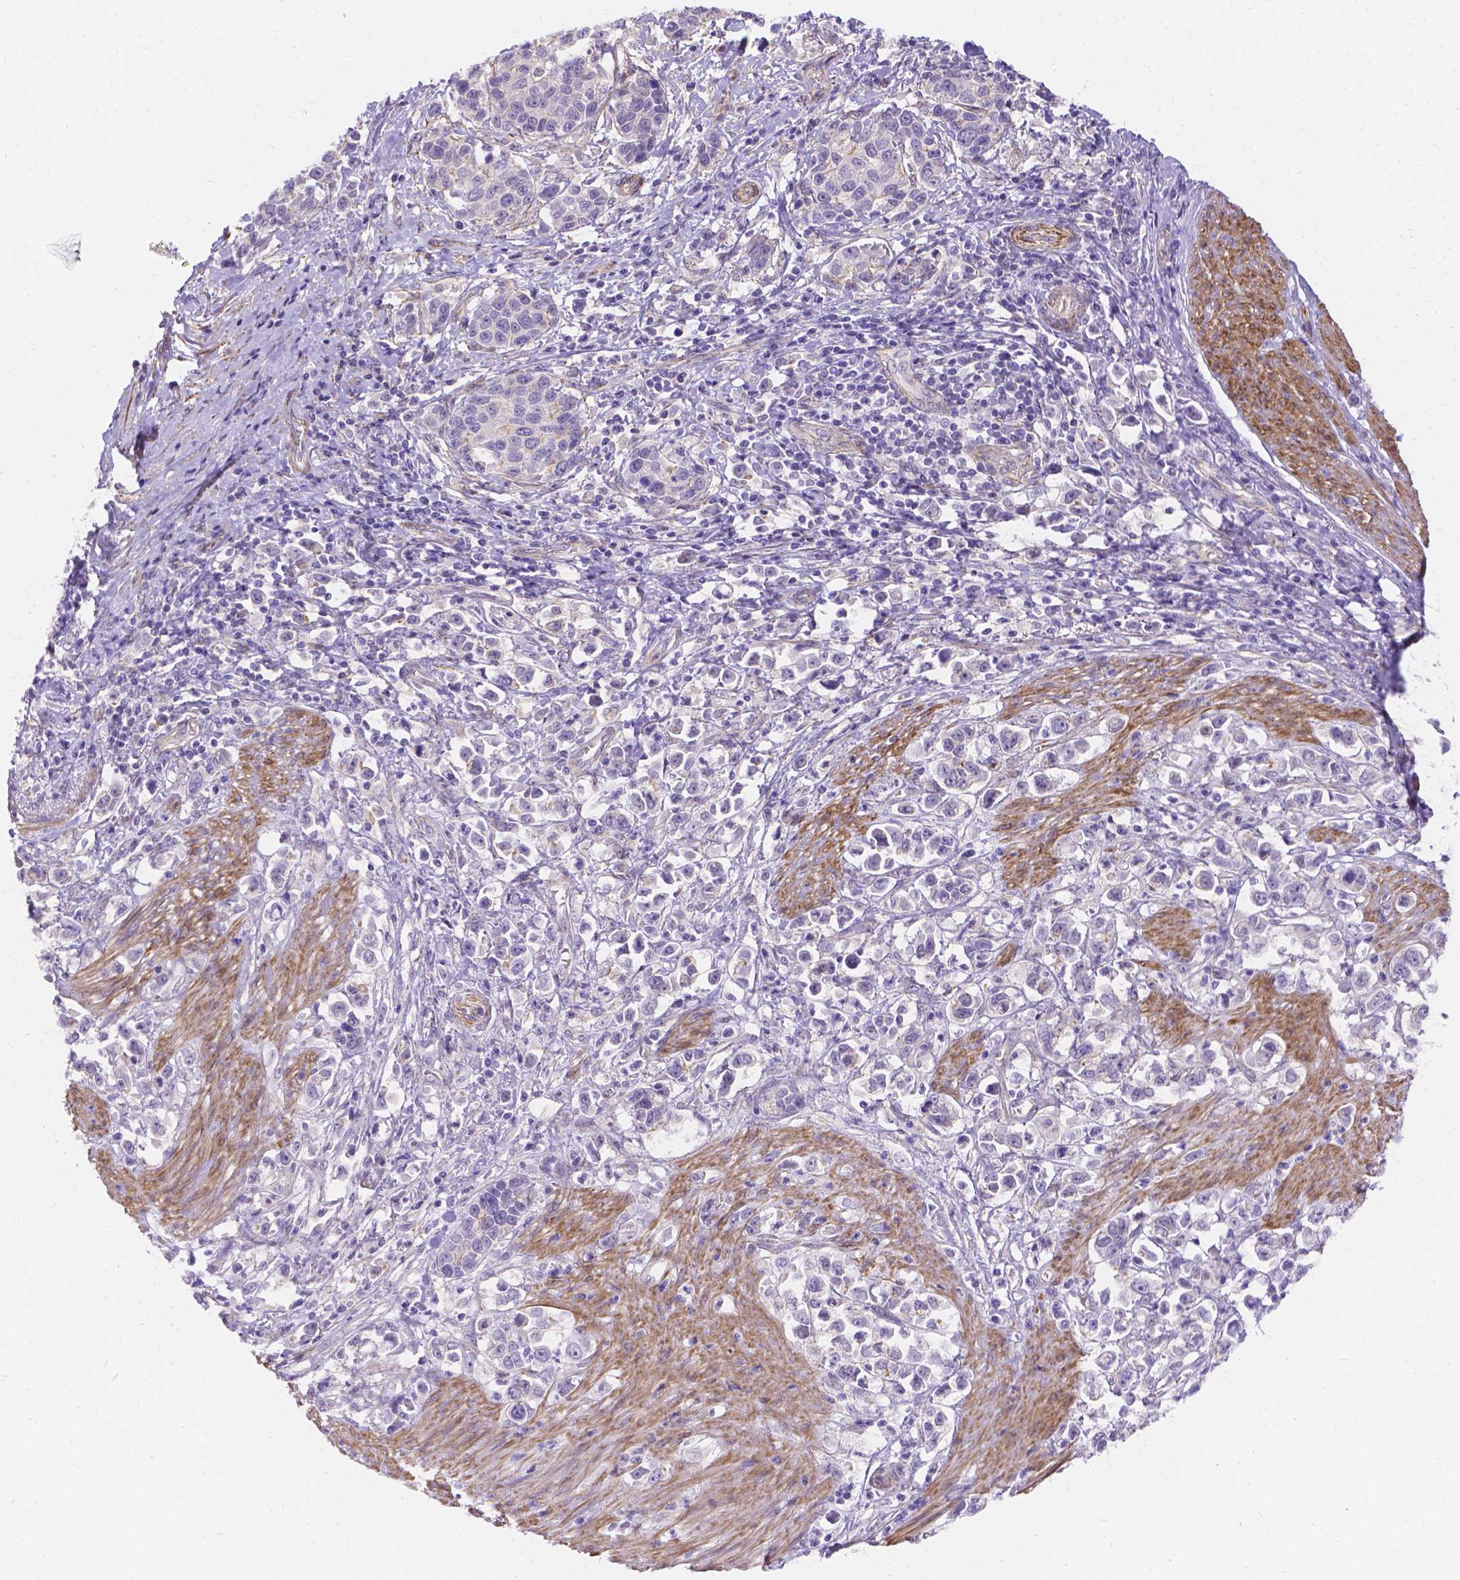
{"staining": {"intensity": "negative", "quantity": "none", "location": "none"}, "tissue": "stomach cancer", "cell_type": "Tumor cells", "image_type": "cancer", "snomed": [{"axis": "morphology", "description": "Adenocarcinoma, NOS"}, {"axis": "topography", "description": "Stomach"}], "caption": "Stomach cancer (adenocarcinoma) was stained to show a protein in brown. There is no significant positivity in tumor cells.", "gene": "PALS1", "patient": {"sex": "male", "age": 93}}